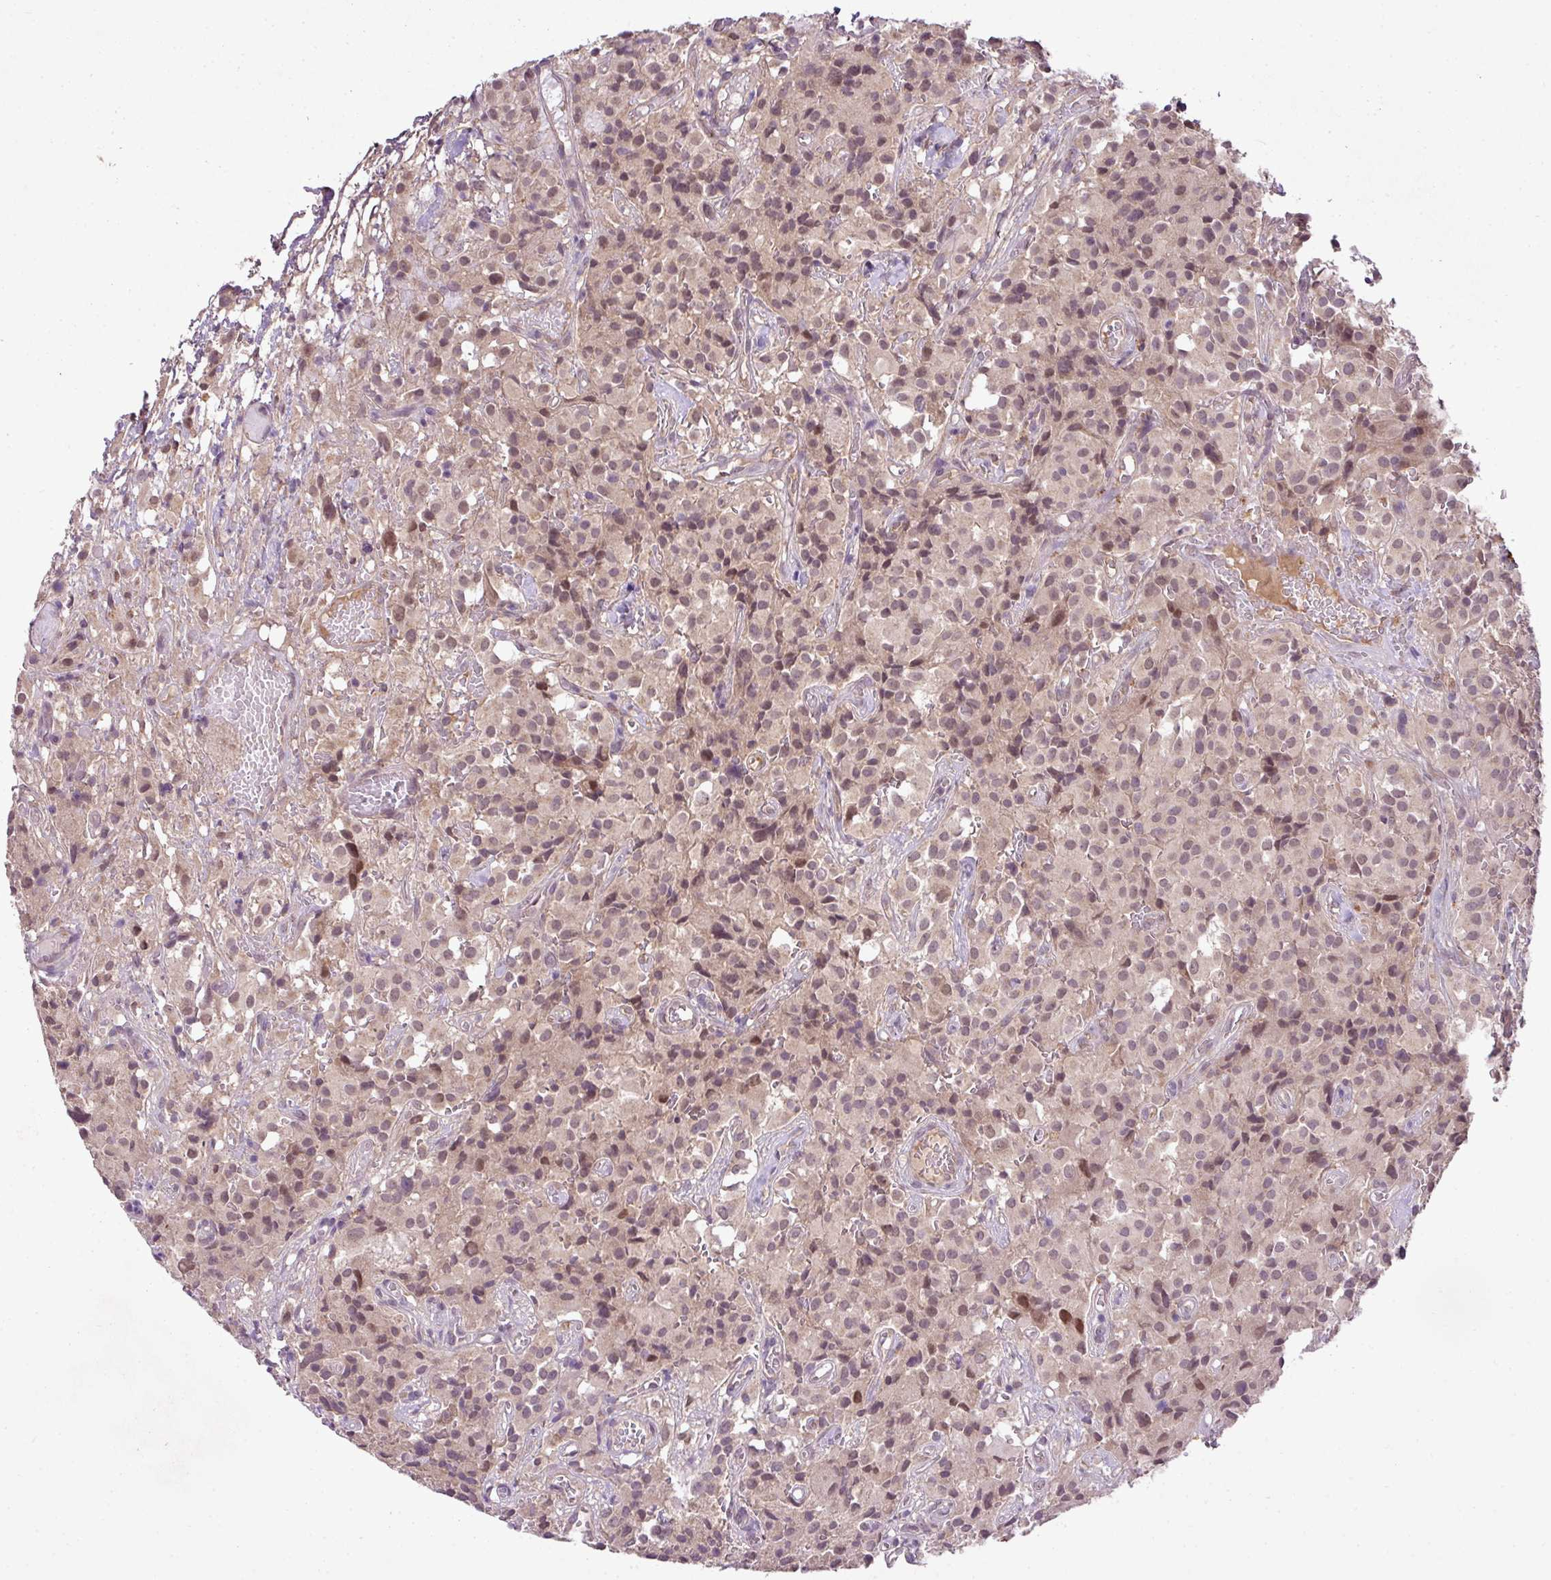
{"staining": {"intensity": "weak", "quantity": "<25%", "location": "nuclear"}, "tissue": "glioma", "cell_type": "Tumor cells", "image_type": "cancer", "snomed": [{"axis": "morphology", "description": "Glioma, malignant, Low grade"}, {"axis": "topography", "description": "Brain"}], "caption": "Photomicrograph shows no protein staining in tumor cells of glioma tissue.", "gene": "DNAAF4", "patient": {"sex": "male", "age": 42}}